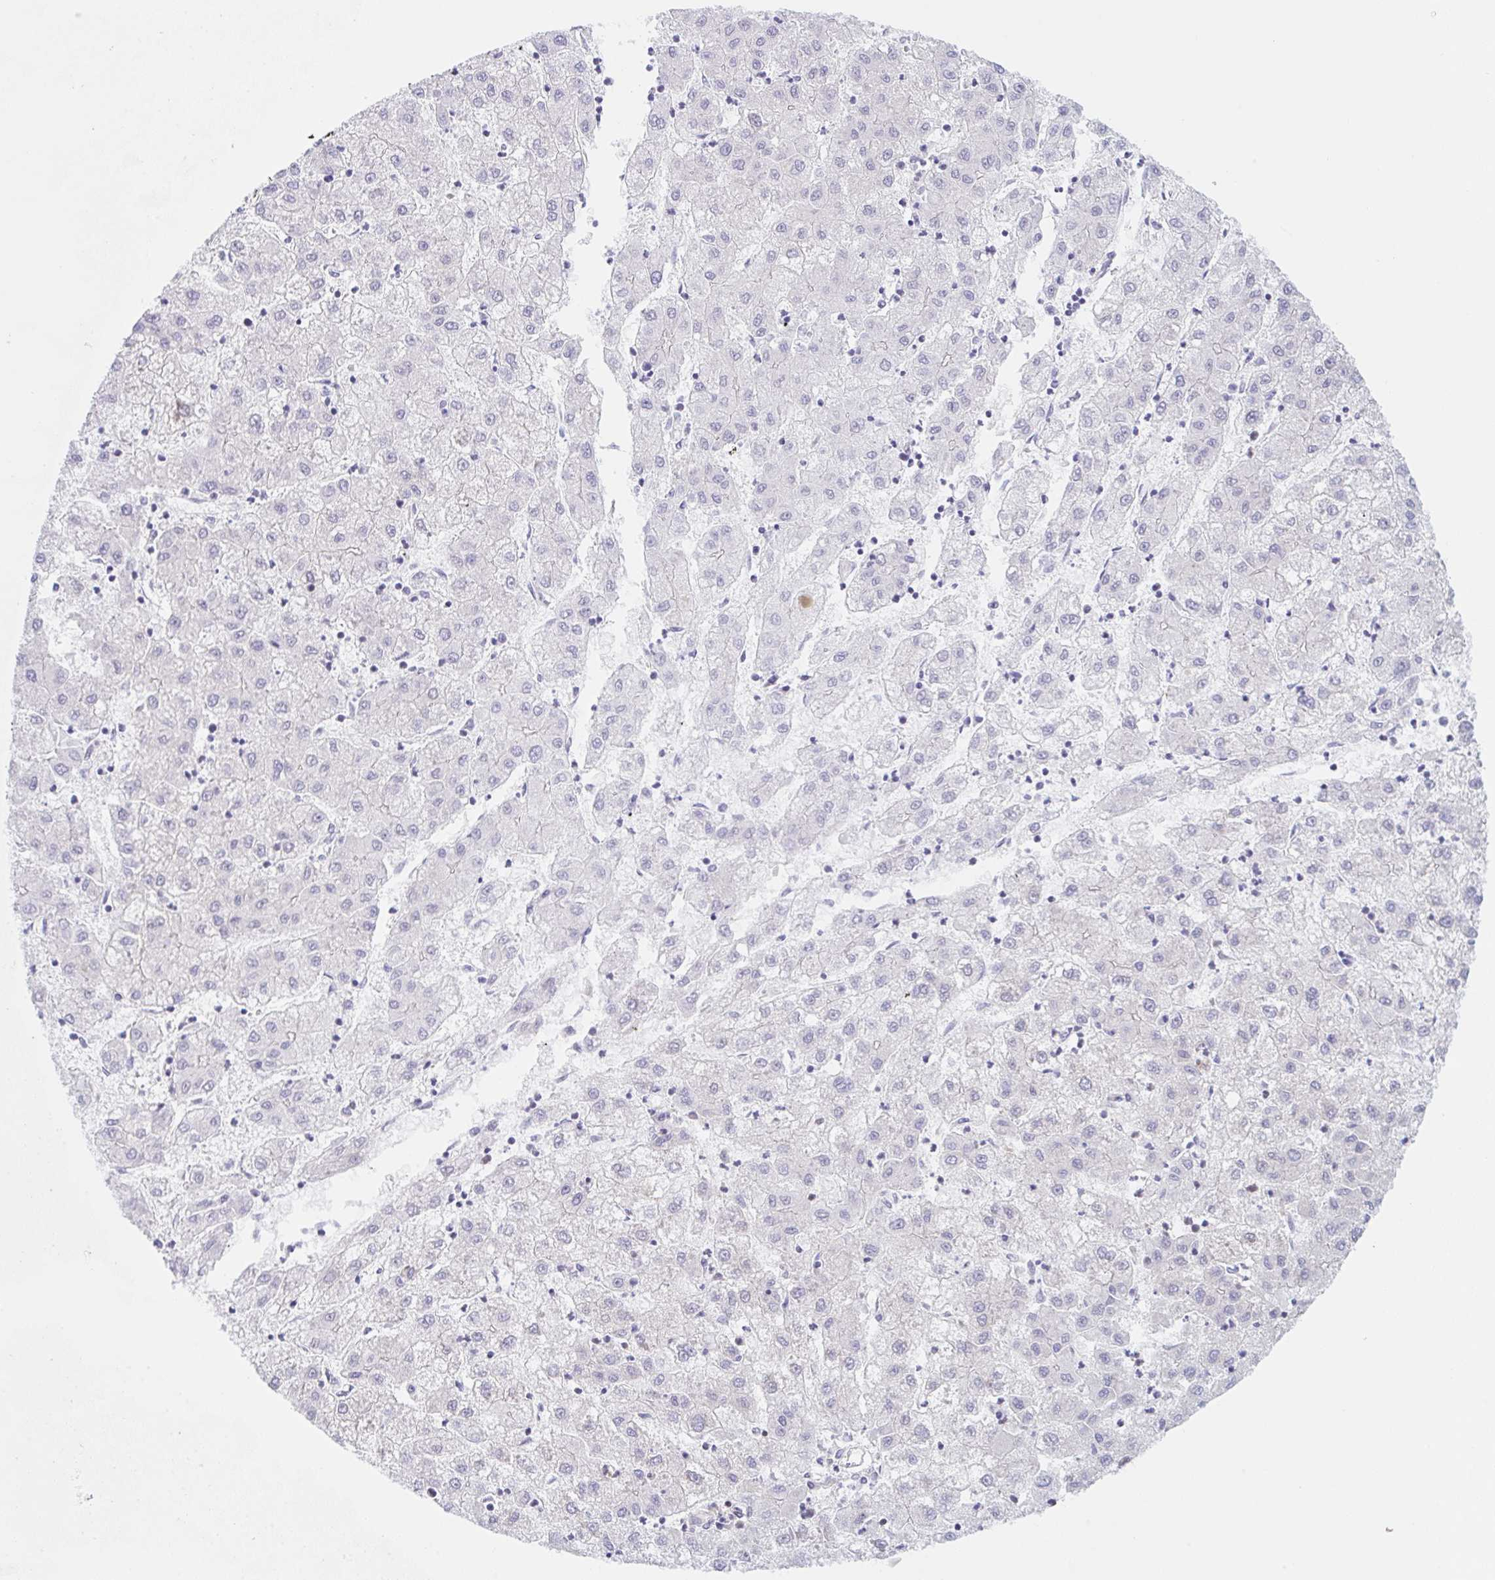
{"staining": {"intensity": "negative", "quantity": "none", "location": "none"}, "tissue": "liver cancer", "cell_type": "Tumor cells", "image_type": "cancer", "snomed": [{"axis": "morphology", "description": "Carcinoma, Hepatocellular, NOS"}, {"axis": "topography", "description": "Liver"}], "caption": "High power microscopy histopathology image of an immunohistochemistry (IHC) micrograph of liver cancer, revealing no significant staining in tumor cells.", "gene": "TBPL2", "patient": {"sex": "male", "age": 72}}